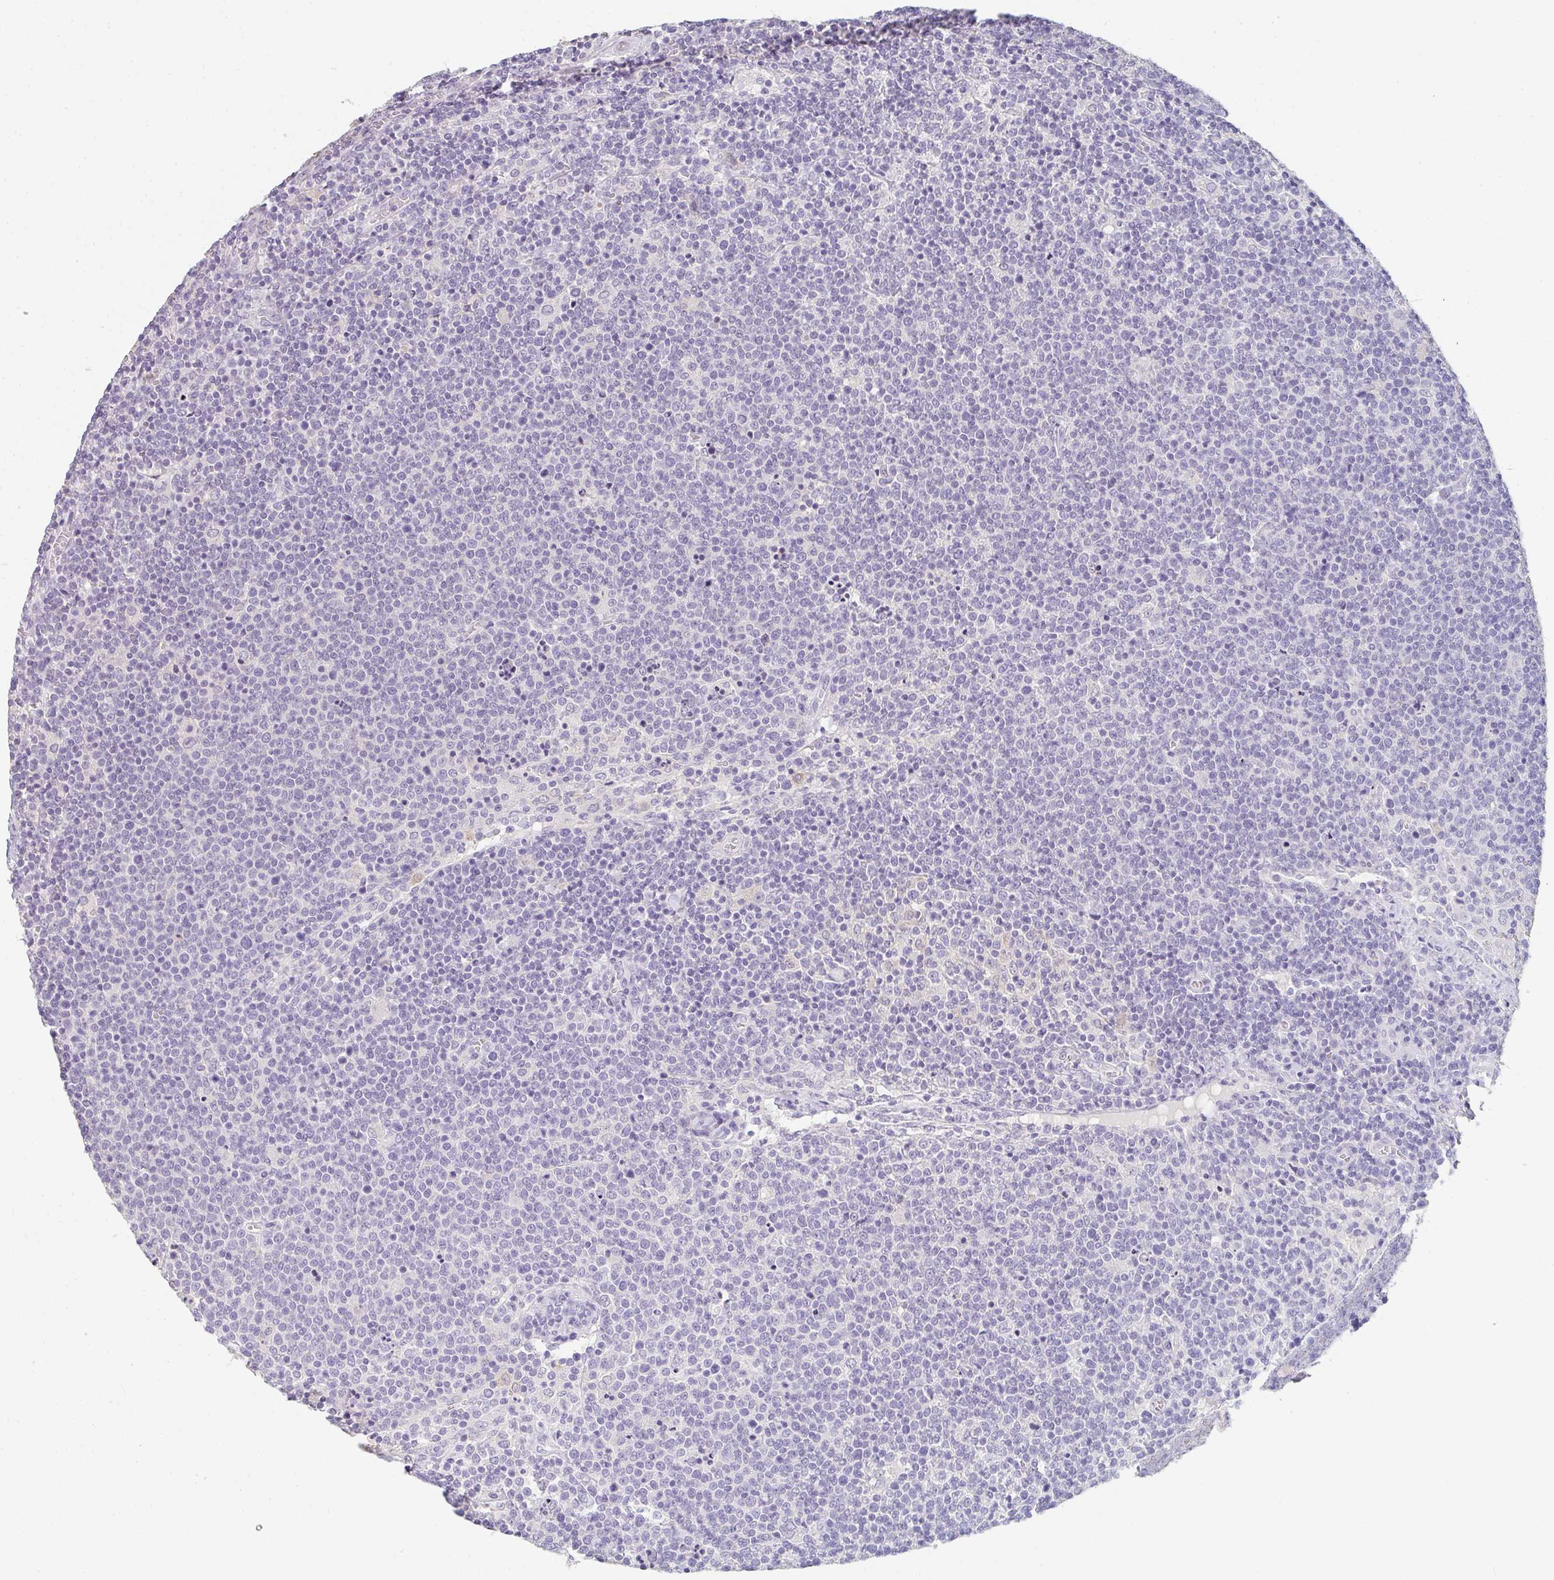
{"staining": {"intensity": "negative", "quantity": "none", "location": "none"}, "tissue": "lymphoma", "cell_type": "Tumor cells", "image_type": "cancer", "snomed": [{"axis": "morphology", "description": "Malignant lymphoma, non-Hodgkin's type, High grade"}, {"axis": "topography", "description": "Lymph node"}], "caption": "This photomicrograph is of malignant lymphoma, non-Hodgkin's type (high-grade) stained with immunohistochemistry (IHC) to label a protein in brown with the nuclei are counter-stained blue. There is no positivity in tumor cells.", "gene": "C1QTNF8", "patient": {"sex": "male", "age": 61}}